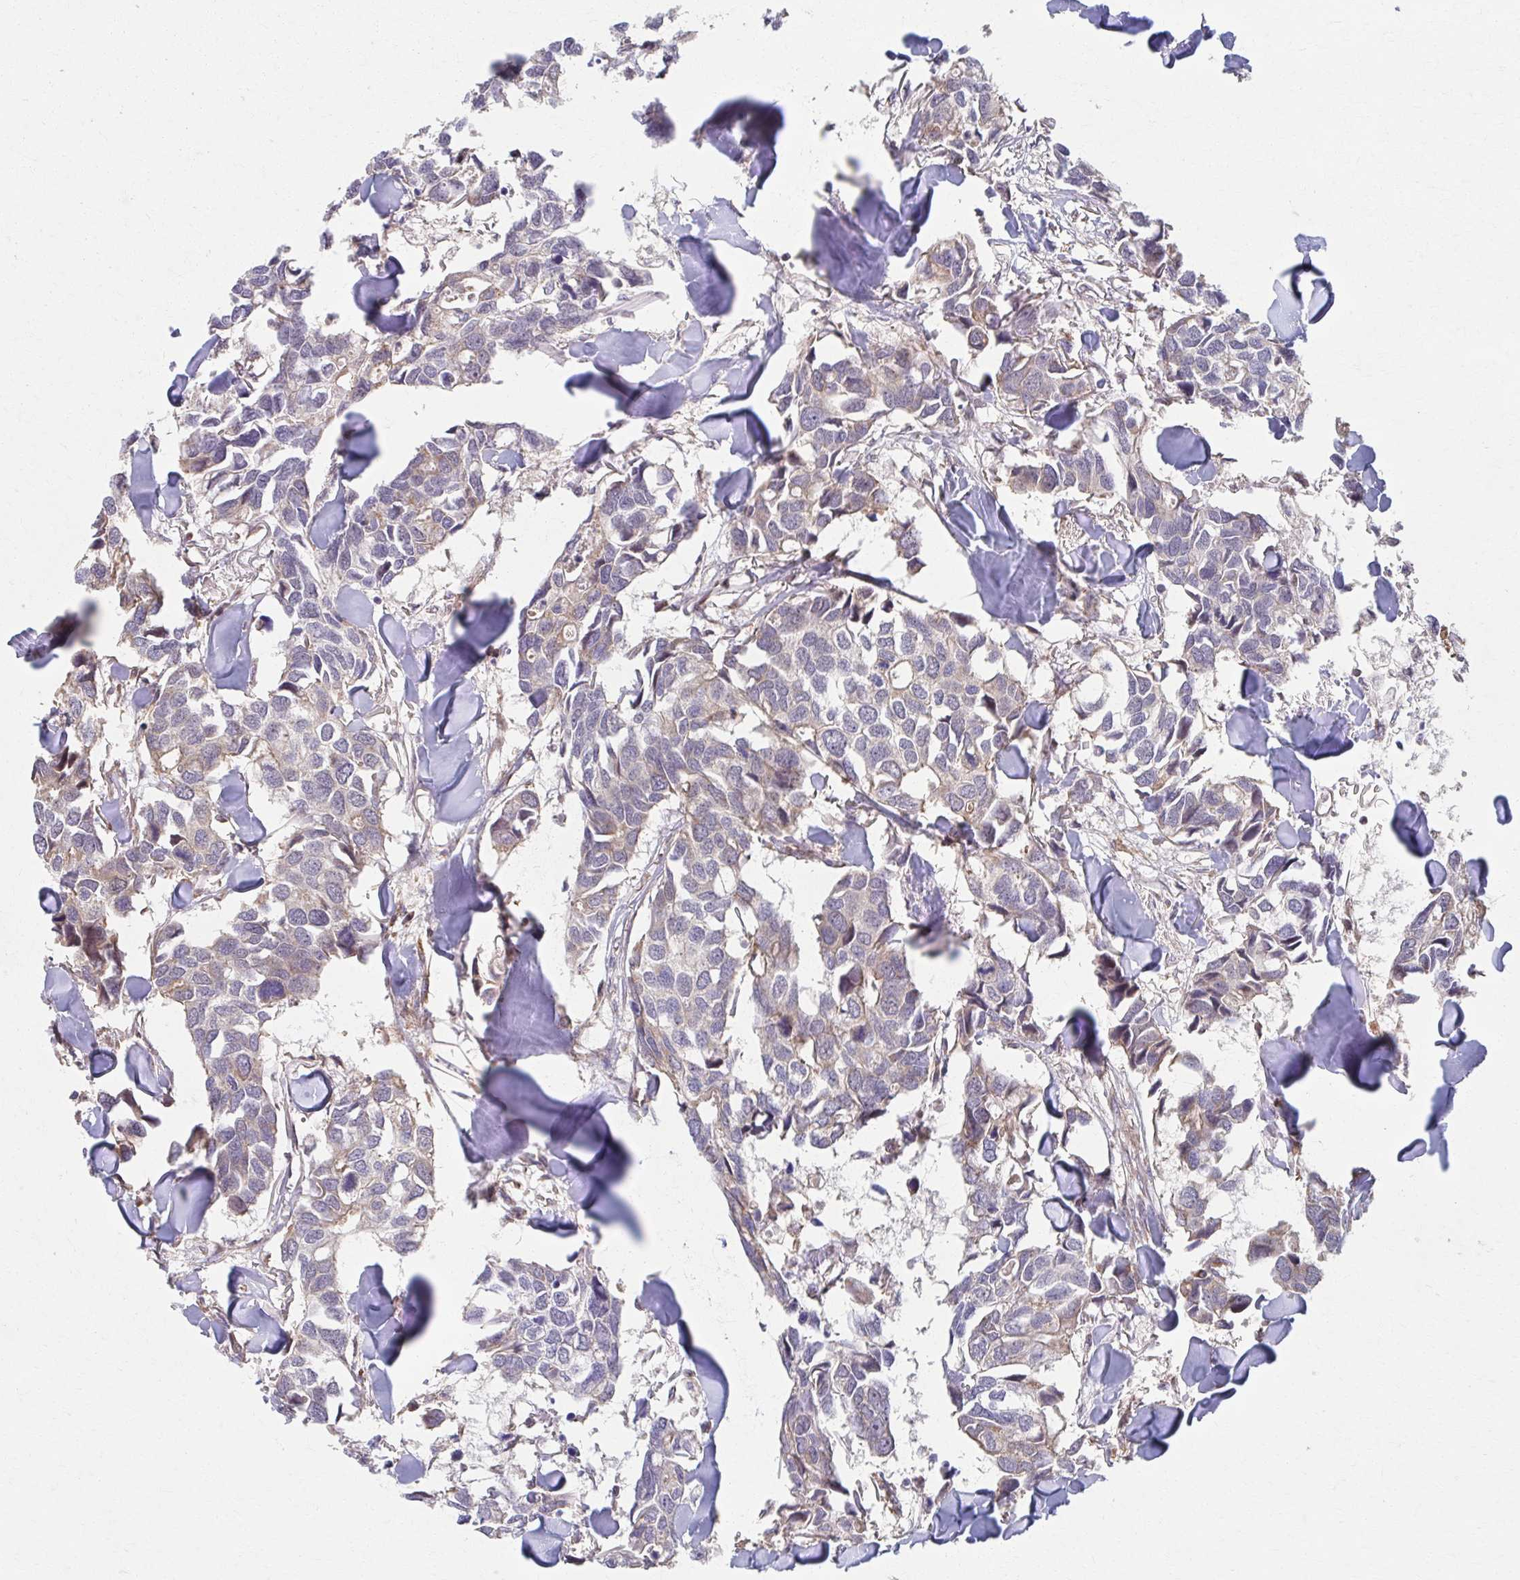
{"staining": {"intensity": "weak", "quantity": "25%-75%", "location": "cytoplasmic/membranous"}, "tissue": "breast cancer", "cell_type": "Tumor cells", "image_type": "cancer", "snomed": [{"axis": "morphology", "description": "Duct carcinoma"}, {"axis": "topography", "description": "Breast"}], "caption": "About 25%-75% of tumor cells in breast intraductal carcinoma reveal weak cytoplasmic/membranous protein positivity as visualized by brown immunohistochemical staining.", "gene": "KLHL34", "patient": {"sex": "female", "age": 83}}